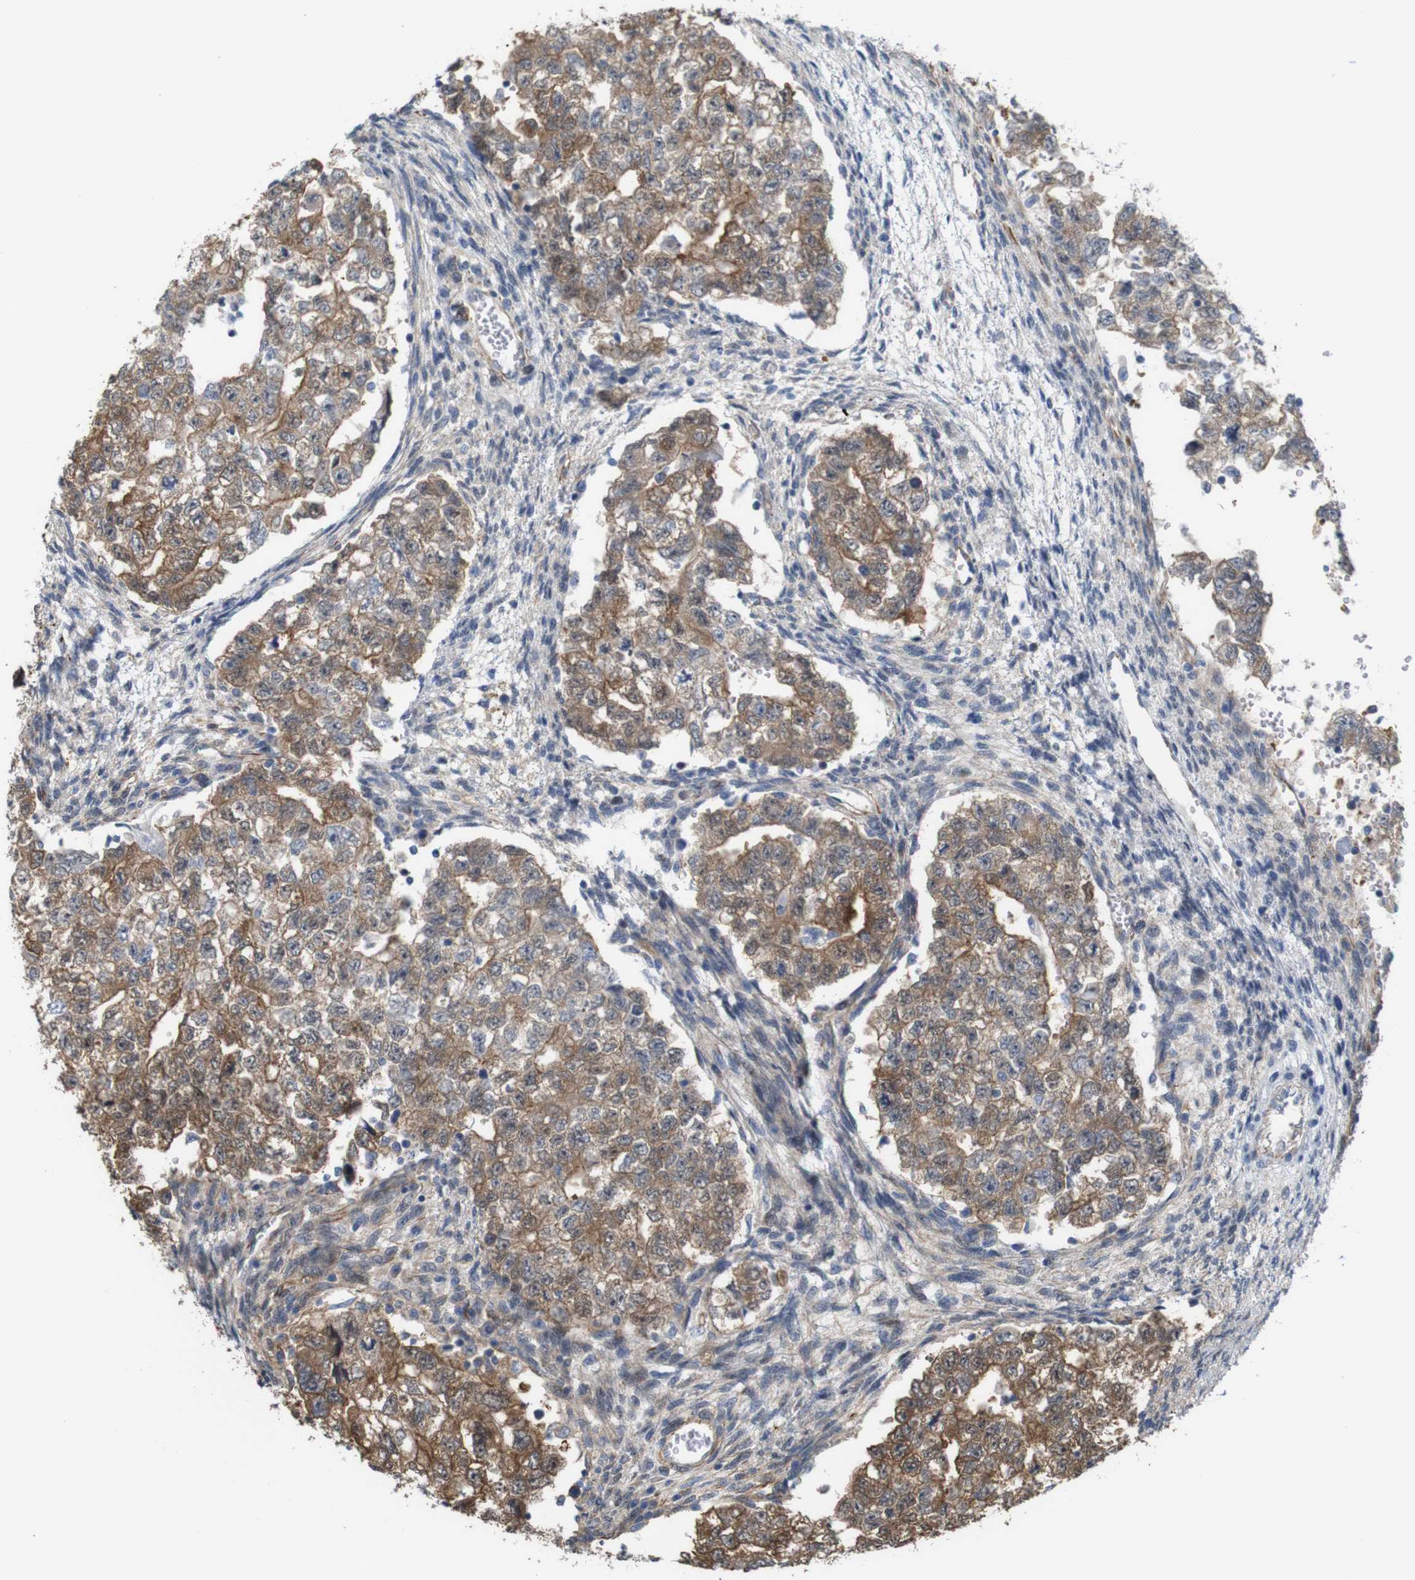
{"staining": {"intensity": "moderate", "quantity": ">75%", "location": "cytoplasmic/membranous"}, "tissue": "testis cancer", "cell_type": "Tumor cells", "image_type": "cancer", "snomed": [{"axis": "morphology", "description": "Seminoma, NOS"}, {"axis": "morphology", "description": "Carcinoma, Embryonal, NOS"}, {"axis": "topography", "description": "Testis"}], "caption": "IHC of human testis embryonal carcinoma exhibits medium levels of moderate cytoplasmic/membranous staining in about >75% of tumor cells.", "gene": "JPH1", "patient": {"sex": "male", "age": 38}}